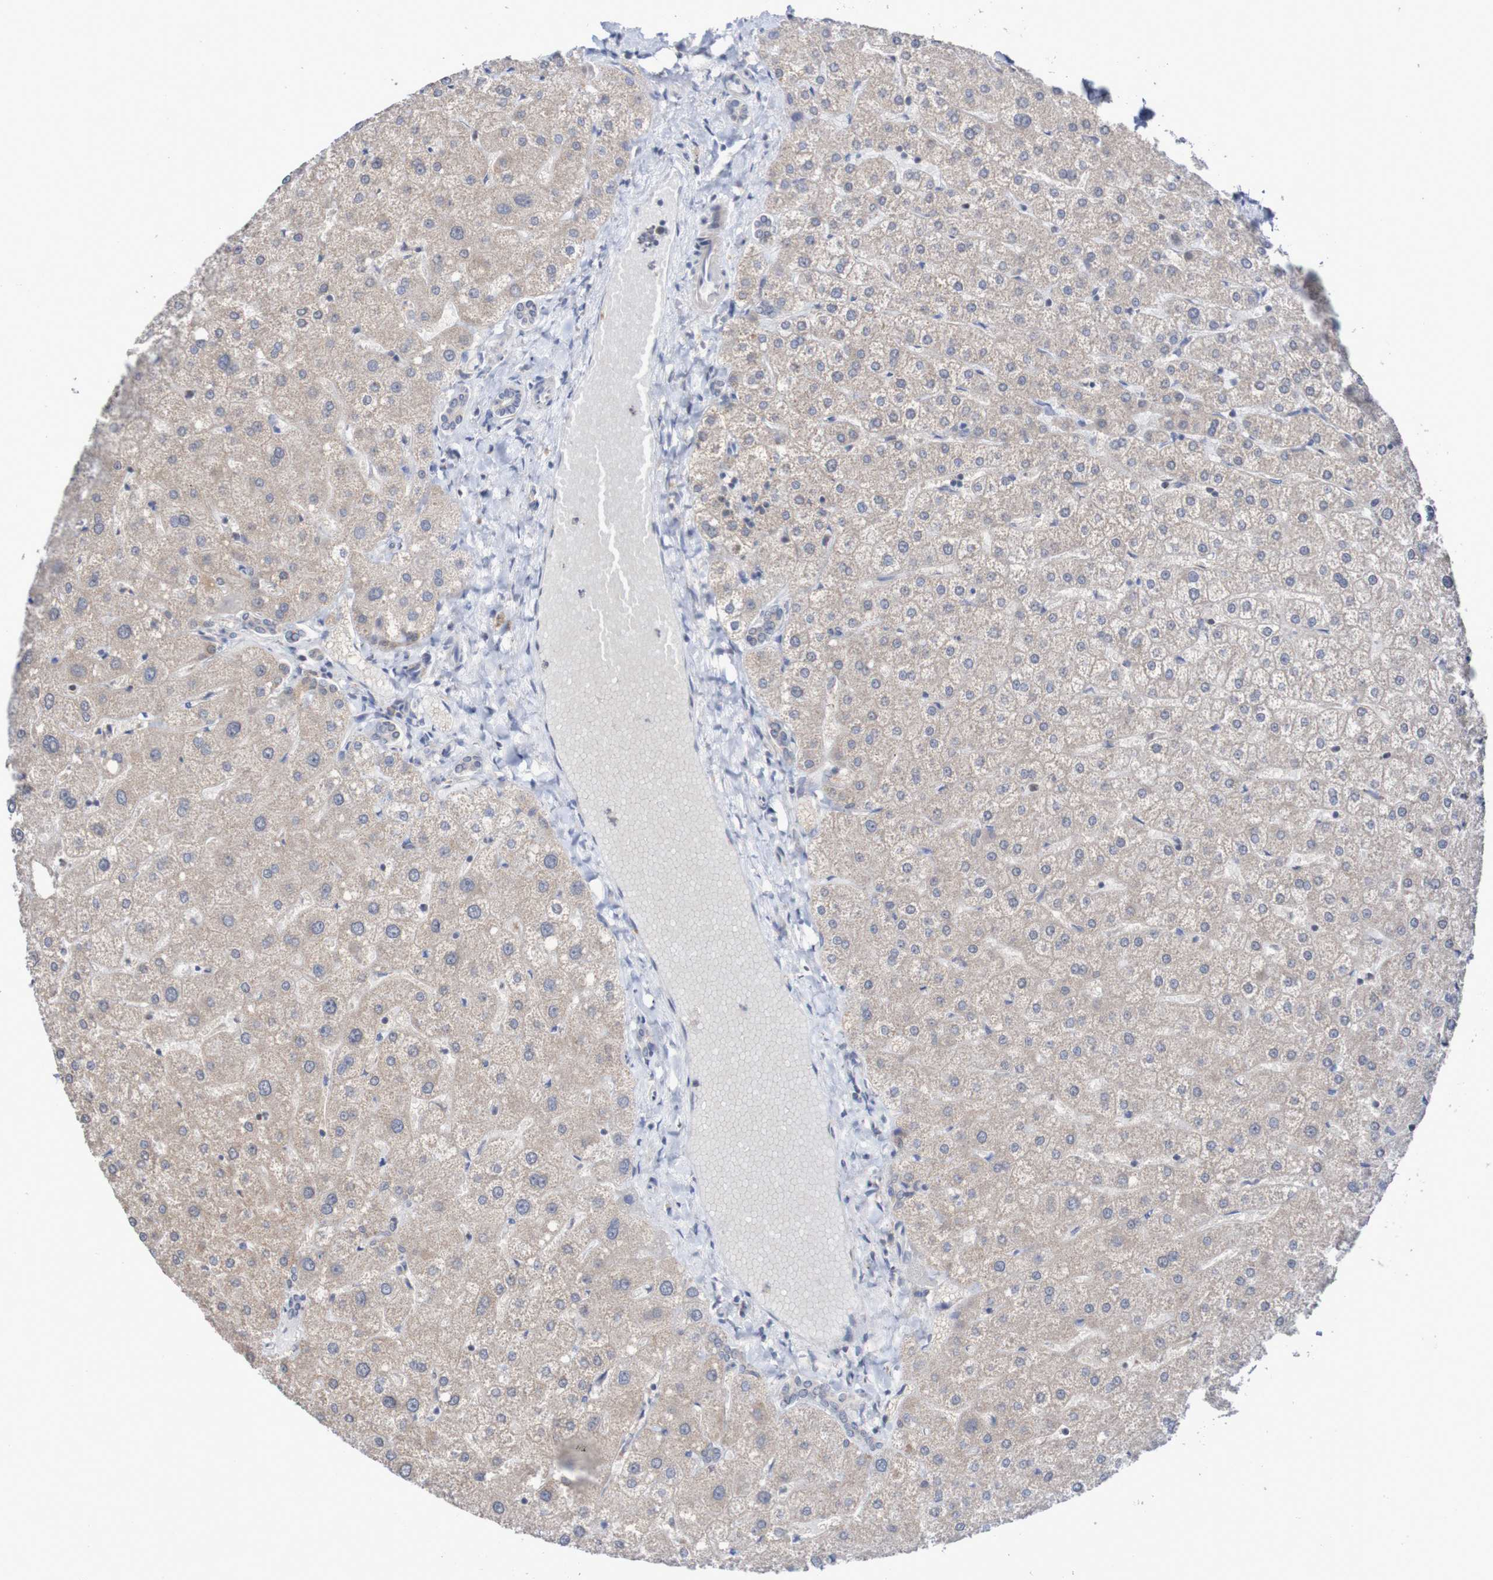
{"staining": {"intensity": "weak", "quantity": ">75%", "location": "cytoplasmic/membranous"}, "tissue": "liver", "cell_type": "Cholangiocytes", "image_type": "normal", "snomed": [{"axis": "morphology", "description": "Normal tissue, NOS"}, {"axis": "topography", "description": "Liver"}], "caption": "This is an image of IHC staining of normal liver, which shows weak expression in the cytoplasmic/membranous of cholangiocytes.", "gene": "C3orf18", "patient": {"sex": "male", "age": 73}}